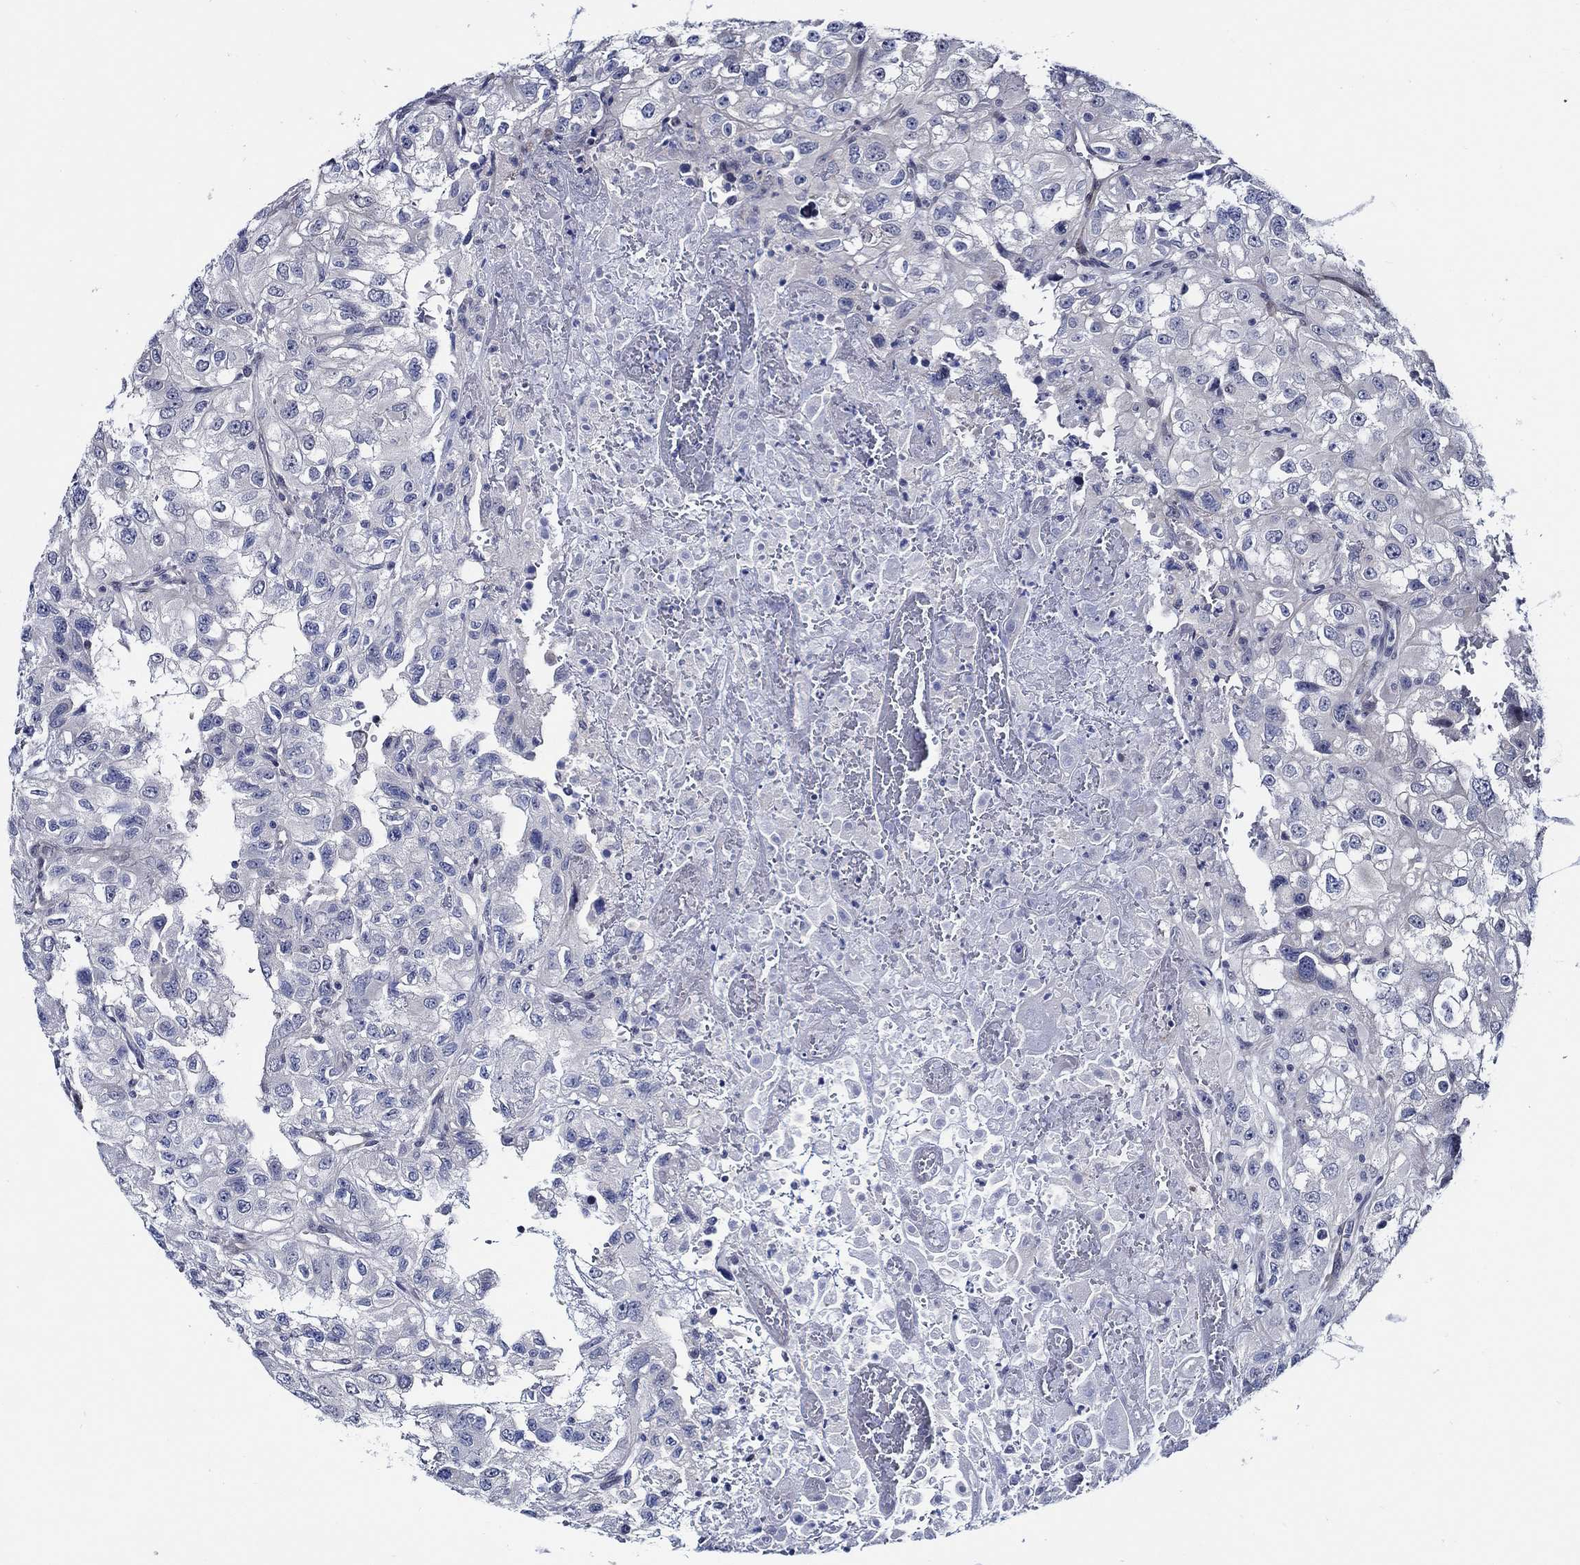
{"staining": {"intensity": "negative", "quantity": "none", "location": "none"}, "tissue": "renal cancer", "cell_type": "Tumor cells", "image_type": "cancer", "snomed": [{"axis": "morphology", "description": "Adenocarcinoma, NOS"}, {"axis": "topography", "description": "Kidney"}], "caption": "Immunohistochemistry (IHC) image of renal adenocarcinoma stained for a protein (brown), which shows no staining in tumor cells. (DAB (3,3'-diaminobenzidine) immunohistochemistry (IHC) visualized using brightfield microscopy, high magnification).", "gene": "C8orf48", "patient": {"sex": "male", "age": 64}}